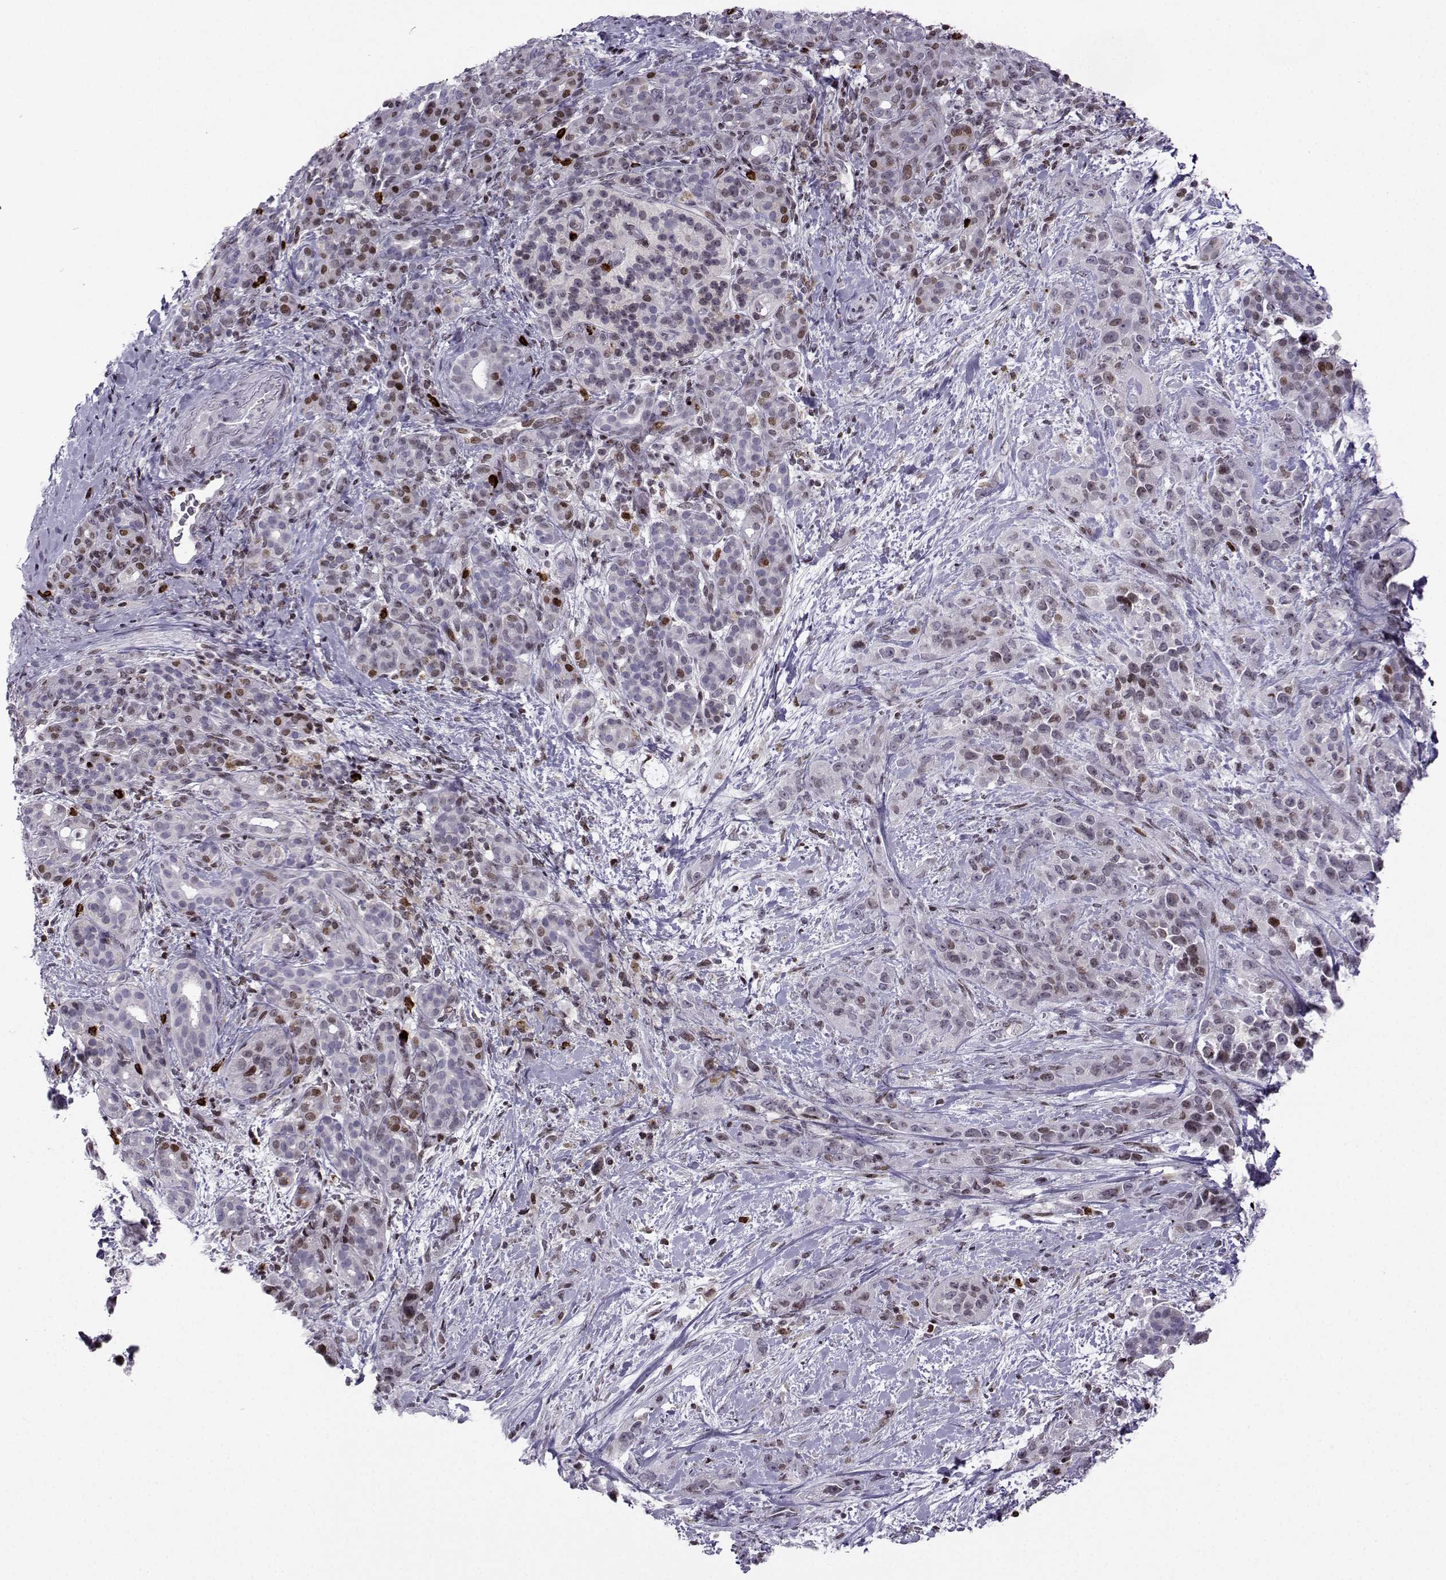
{"staining": {"intensity": "strong", "quantity": "<25%", "location": "nuclear"}, "tissue": "pancreatic cancer", "cell_type": "Tumor cells", "image_type": "cancer", "snomed": [{"axis": "morphology", "description": "Adenocarcinoma, NOS"}, {"axis": "topography", "description": "Pancreas"}], "caption": "The photomicrograph reveals a brown stain indicating the presence of a protein in the nuclear of tumor cells in pancreatic cancer (adenocarcinoma). (brown staining indicates protein expression, while blue staining denotes nuclei).", "gene": "ZNF19", "patient": {"sex": "male", "age": 44}}